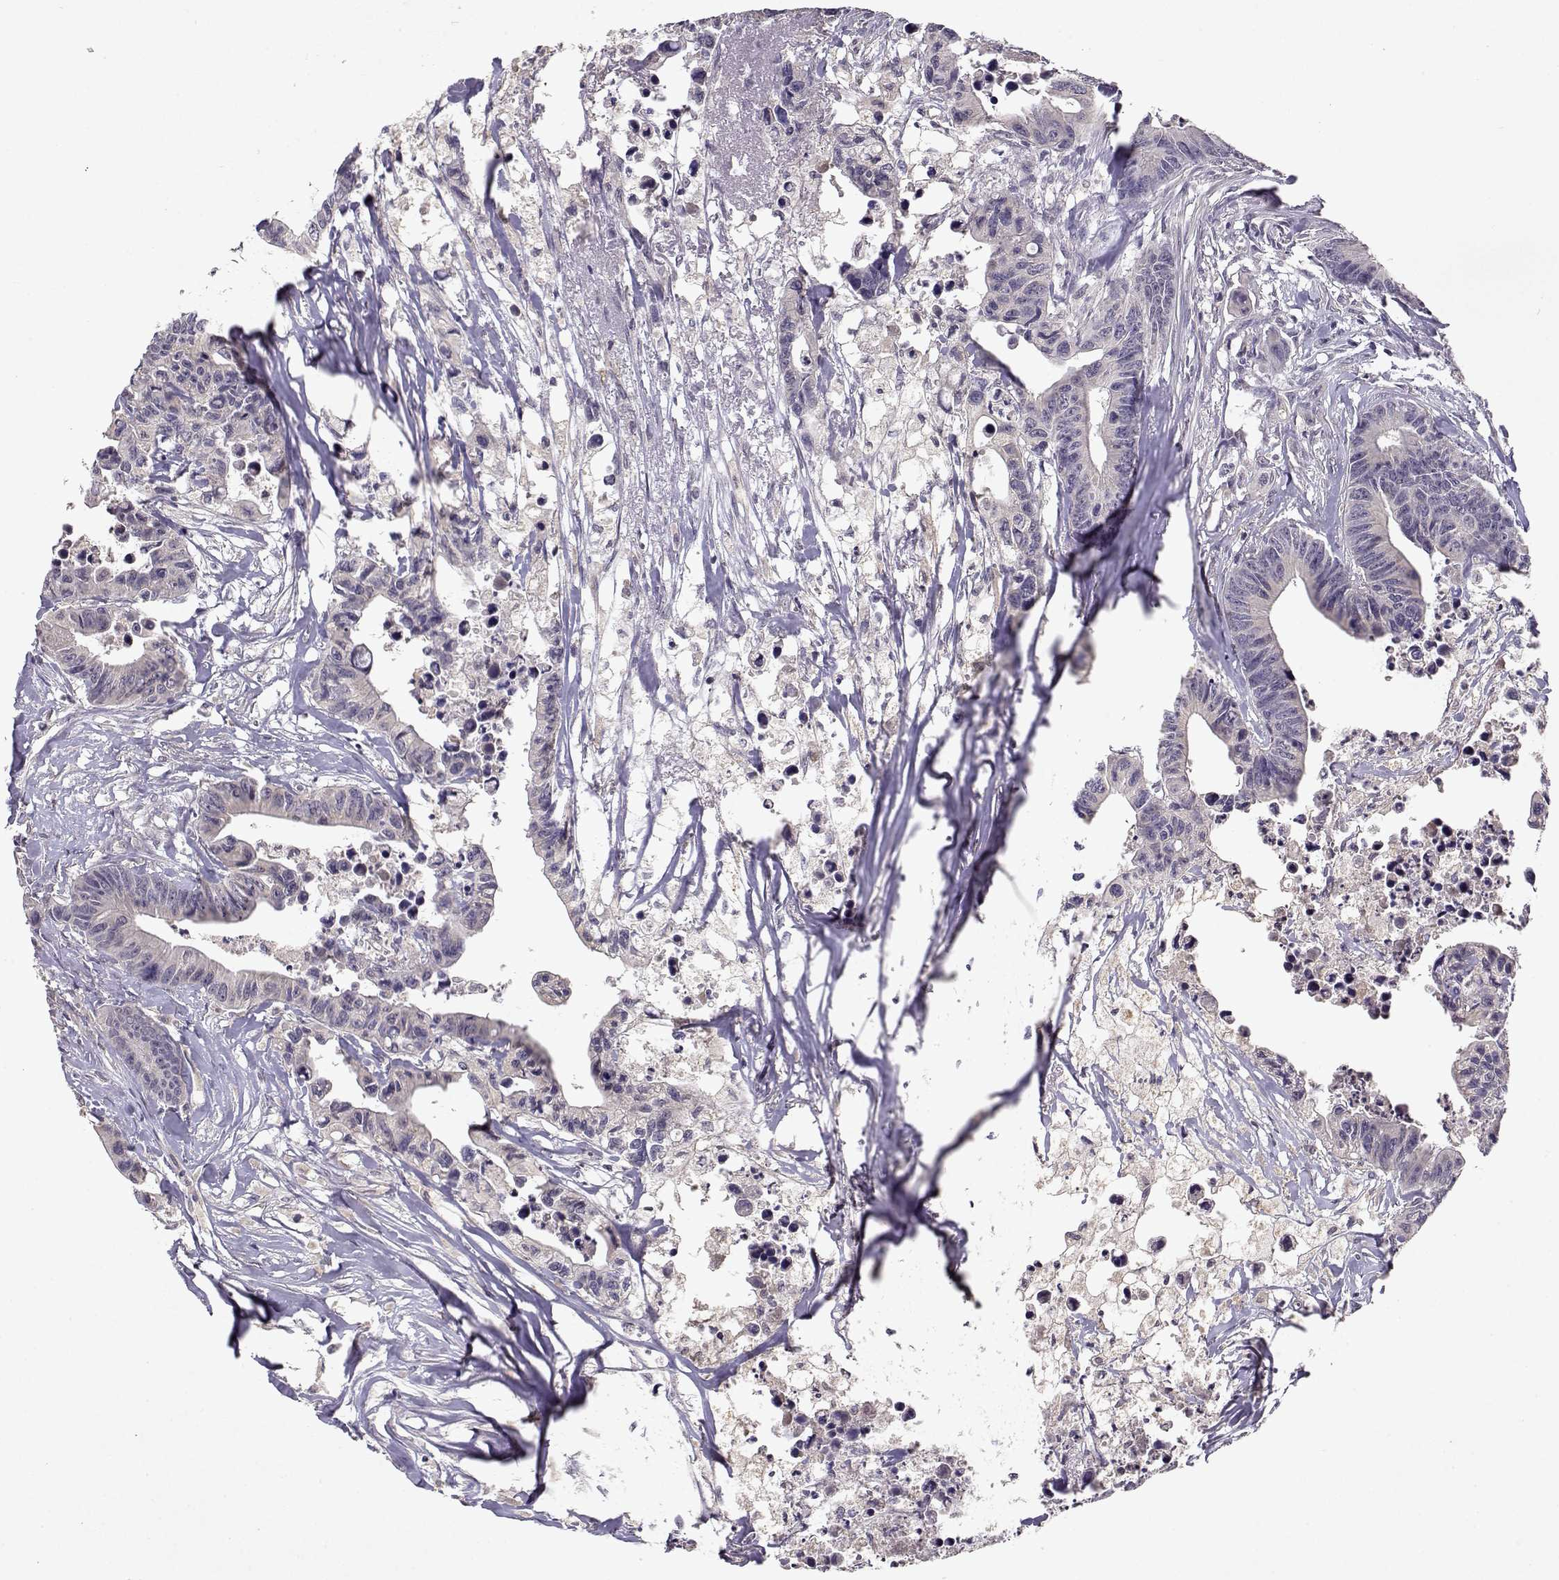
{"staining": {"intensity": "negative", "quantity": "none", "location": "none"}, "tissue": "colorectal cancer", "cell_type": "Tumor cells", "image_type": "cancer", "snomed": [{"axis": "morphology", "description": "Adenocarcinoma, NOS"}, {"axis": "topography", "description": "Colon"}], "caption": "Colorectal cancer (adenocarcinoma) was stained to show a protein in brown. There is no significant positivity in tumor cells.", "gene": "BMX", "patient": {"sex": "female", "age": 87}}